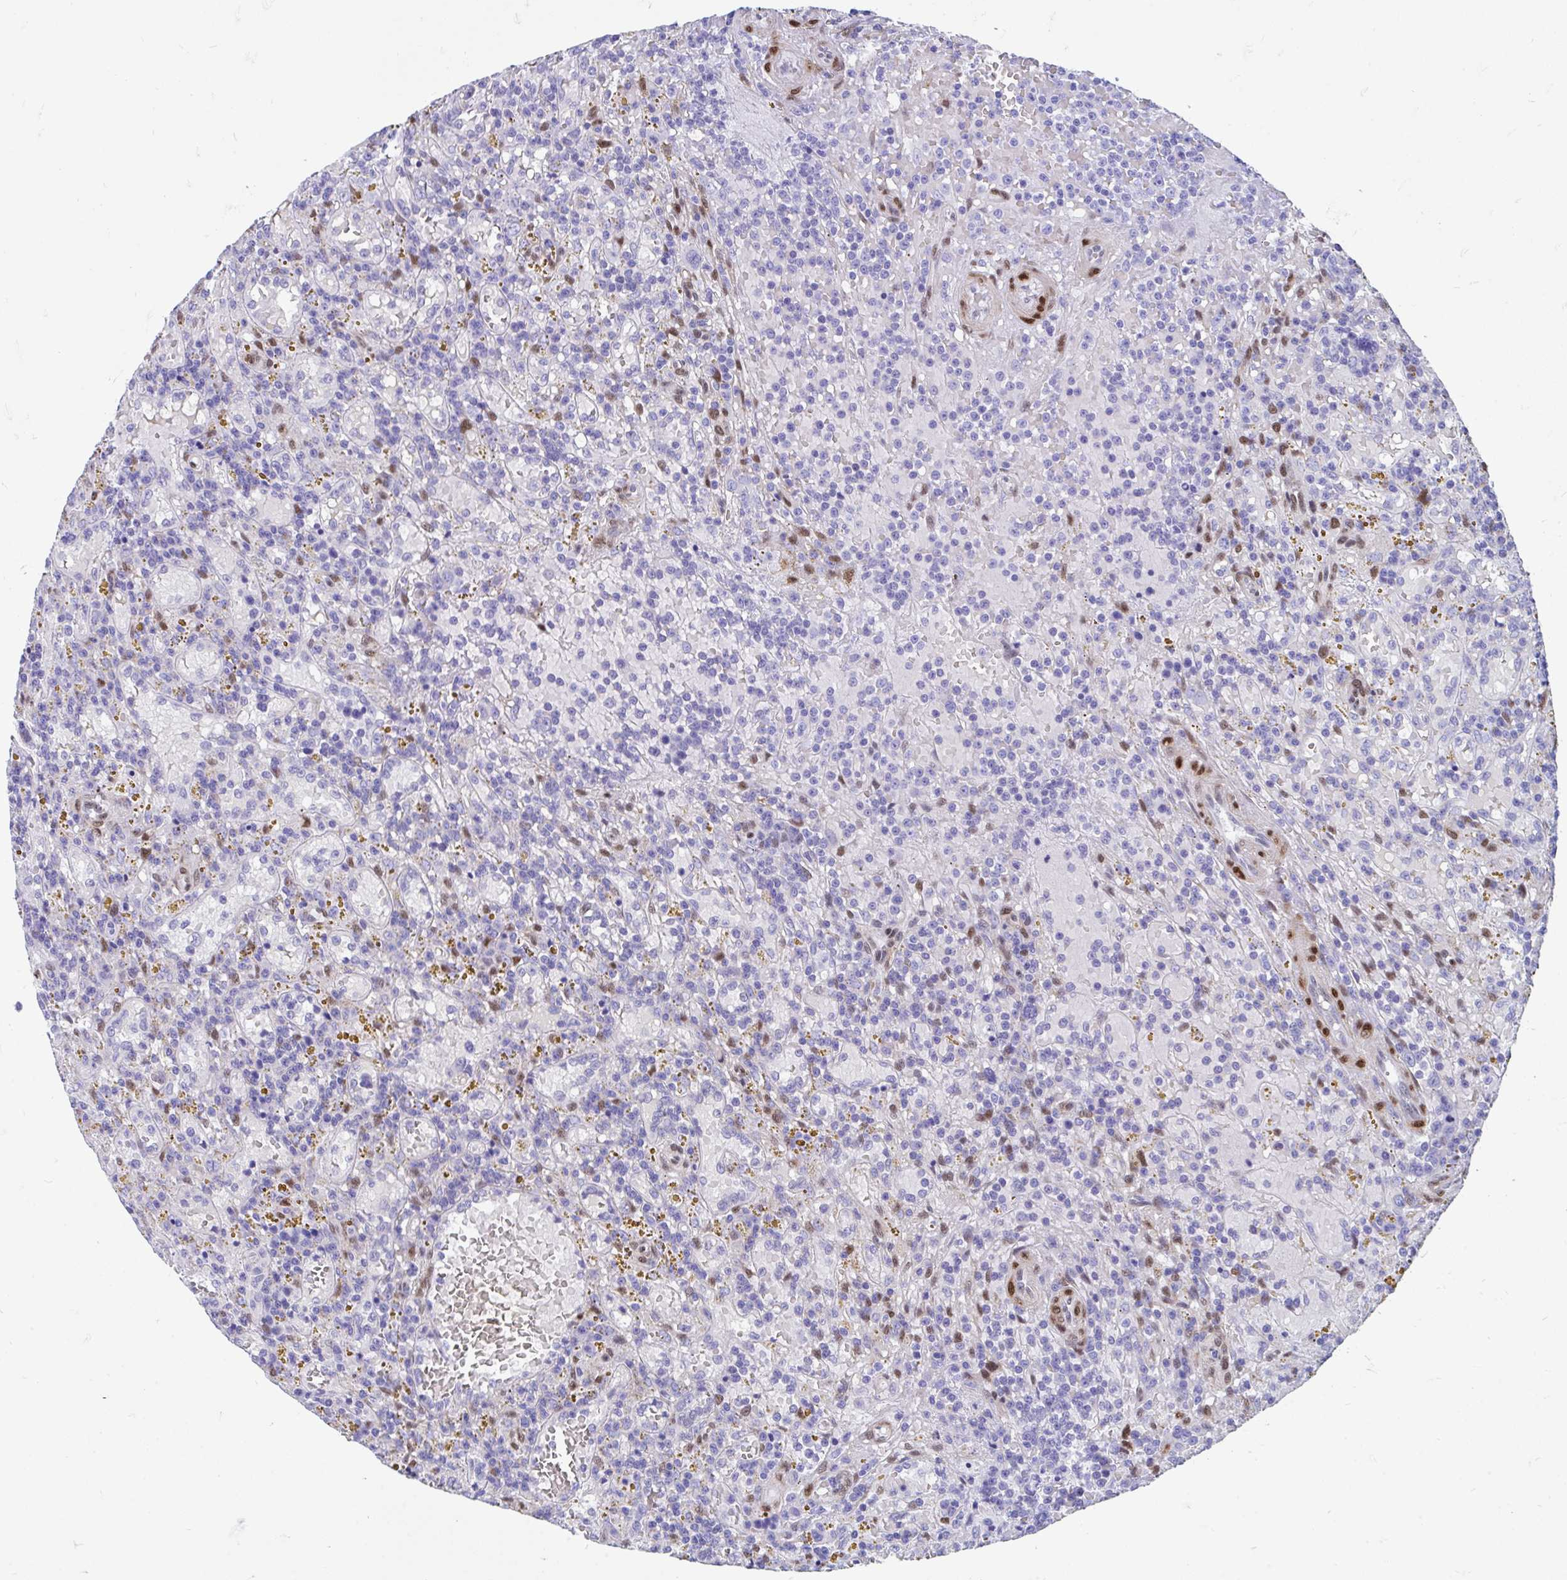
{"staining": {"intensity": "negative", "quantity": "none", "location": "none"}, "tissue": "lymphoma", "cell_type": "Tumor cells", "image_type": "cancer", "snomed": [{"axis": "morphology", "description": "Malignant lymphoma, non-Hodgkin's type, Low grade"}, {"axis": "topography", "description": "Spleen"}], "caption": "The image shows no staining of tumor cells in malignant lymphoma, non-Hodgkin's type (low-grade). Brightfield microscopy of immunohistochemistry (IHC) stained with DAB (3,3'-diaminobenzidine) (brown) and hematoxylin (blue), captured at high magnification.", "gene": "RBPMS", "patient": {"sex": "female", "age": 65}}